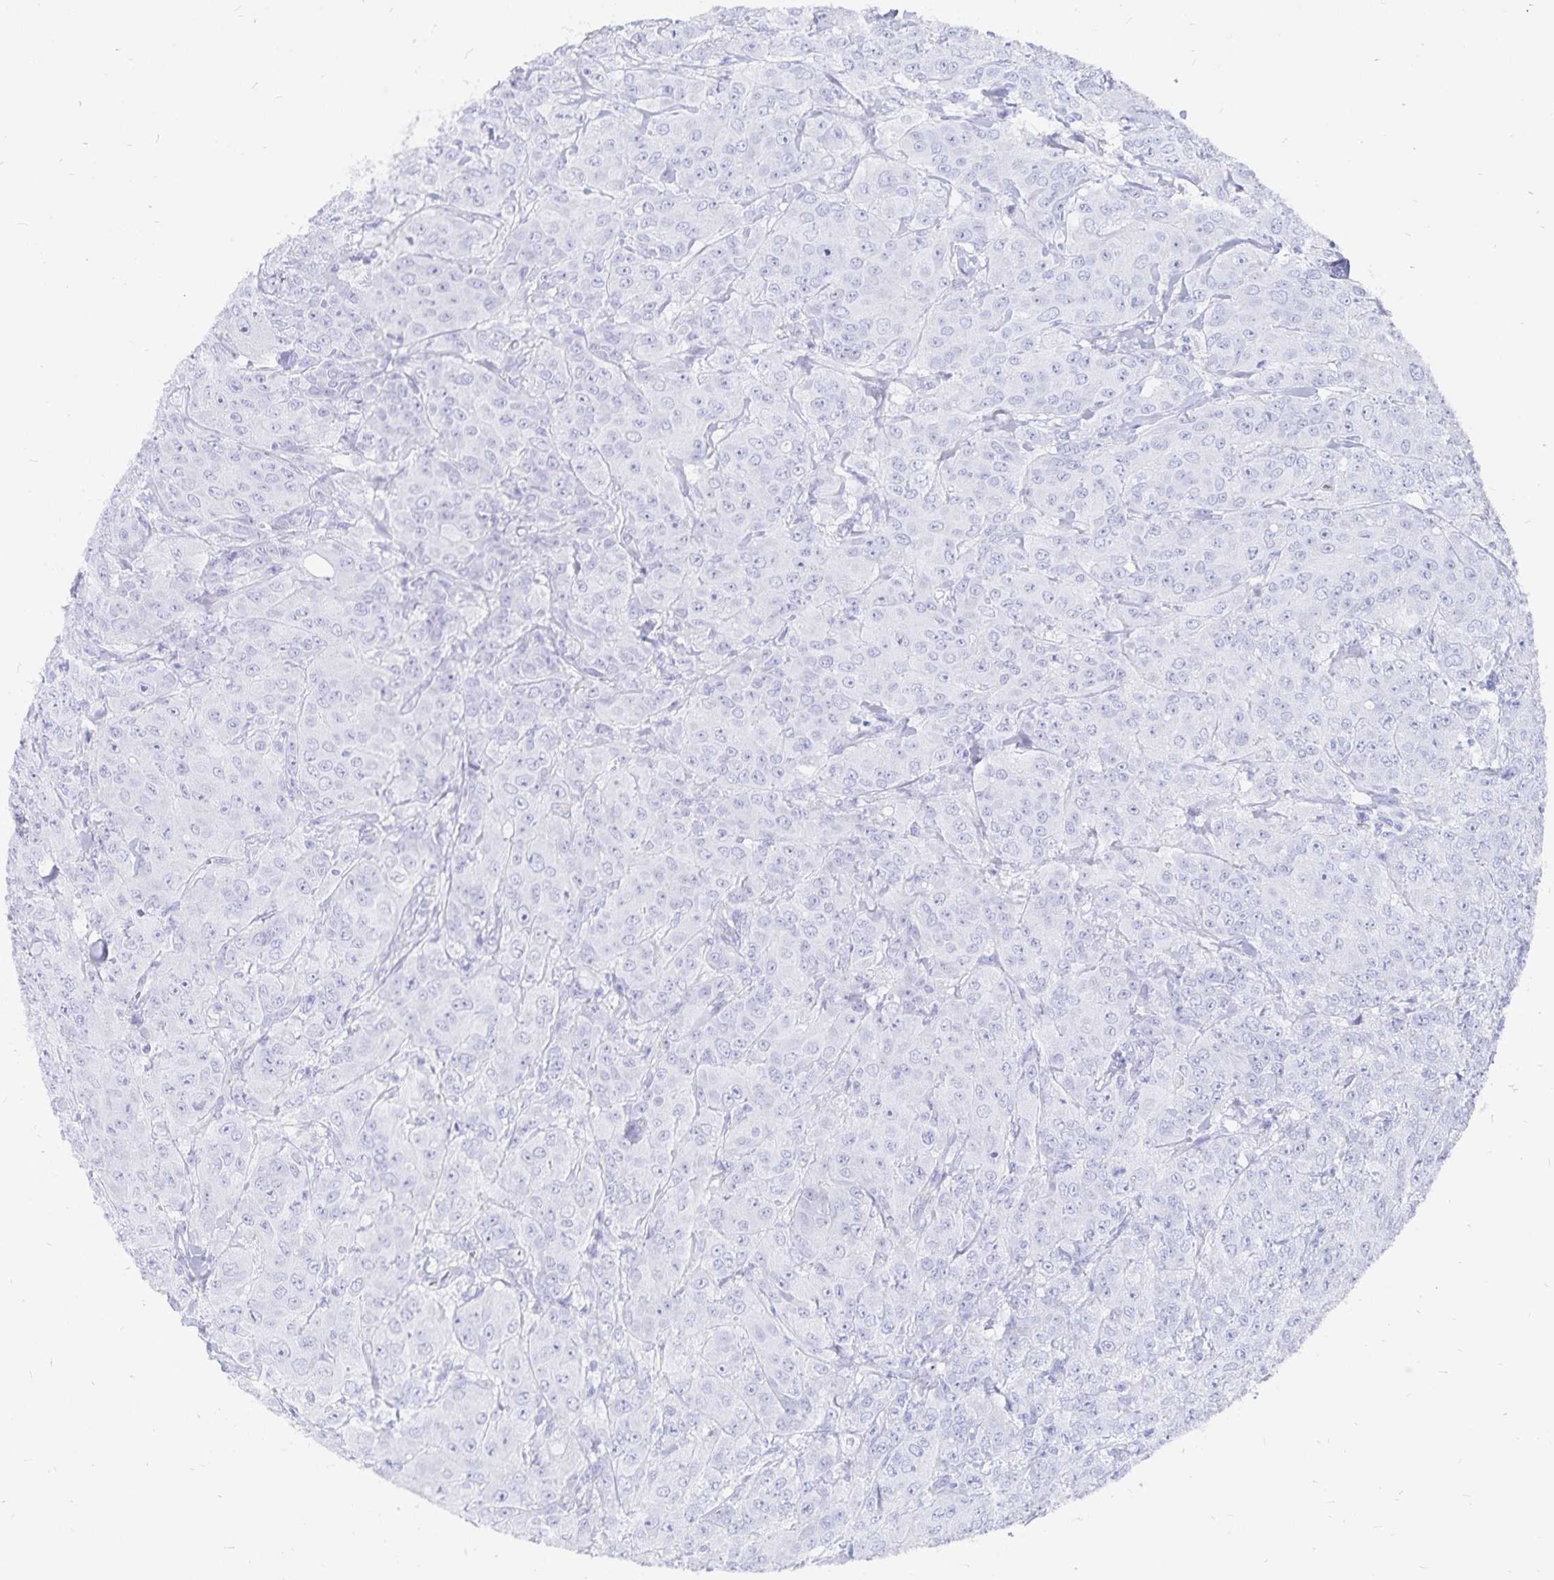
{"staining": {"intensity": "negative", "quantity": "none", "location": "none"}, "tissue": "breast cancer", "cell_type": "Tumor cells", "image_type": "cancer", "snomed": [{"axis": "morphology", "description": "Normal tissue, NOS"}, {"axis": "morphology", "description": "Duct carcinoma"}, {"axis": "topography", "description": "Breast"}], "caption": "Immunohistochemistry histopathology image of human breast cancer stained for a protein (brown), which shows no positivity in tumor cells.", "gene": "INSL5", "patient": {"sex": "female", "age": 43}}